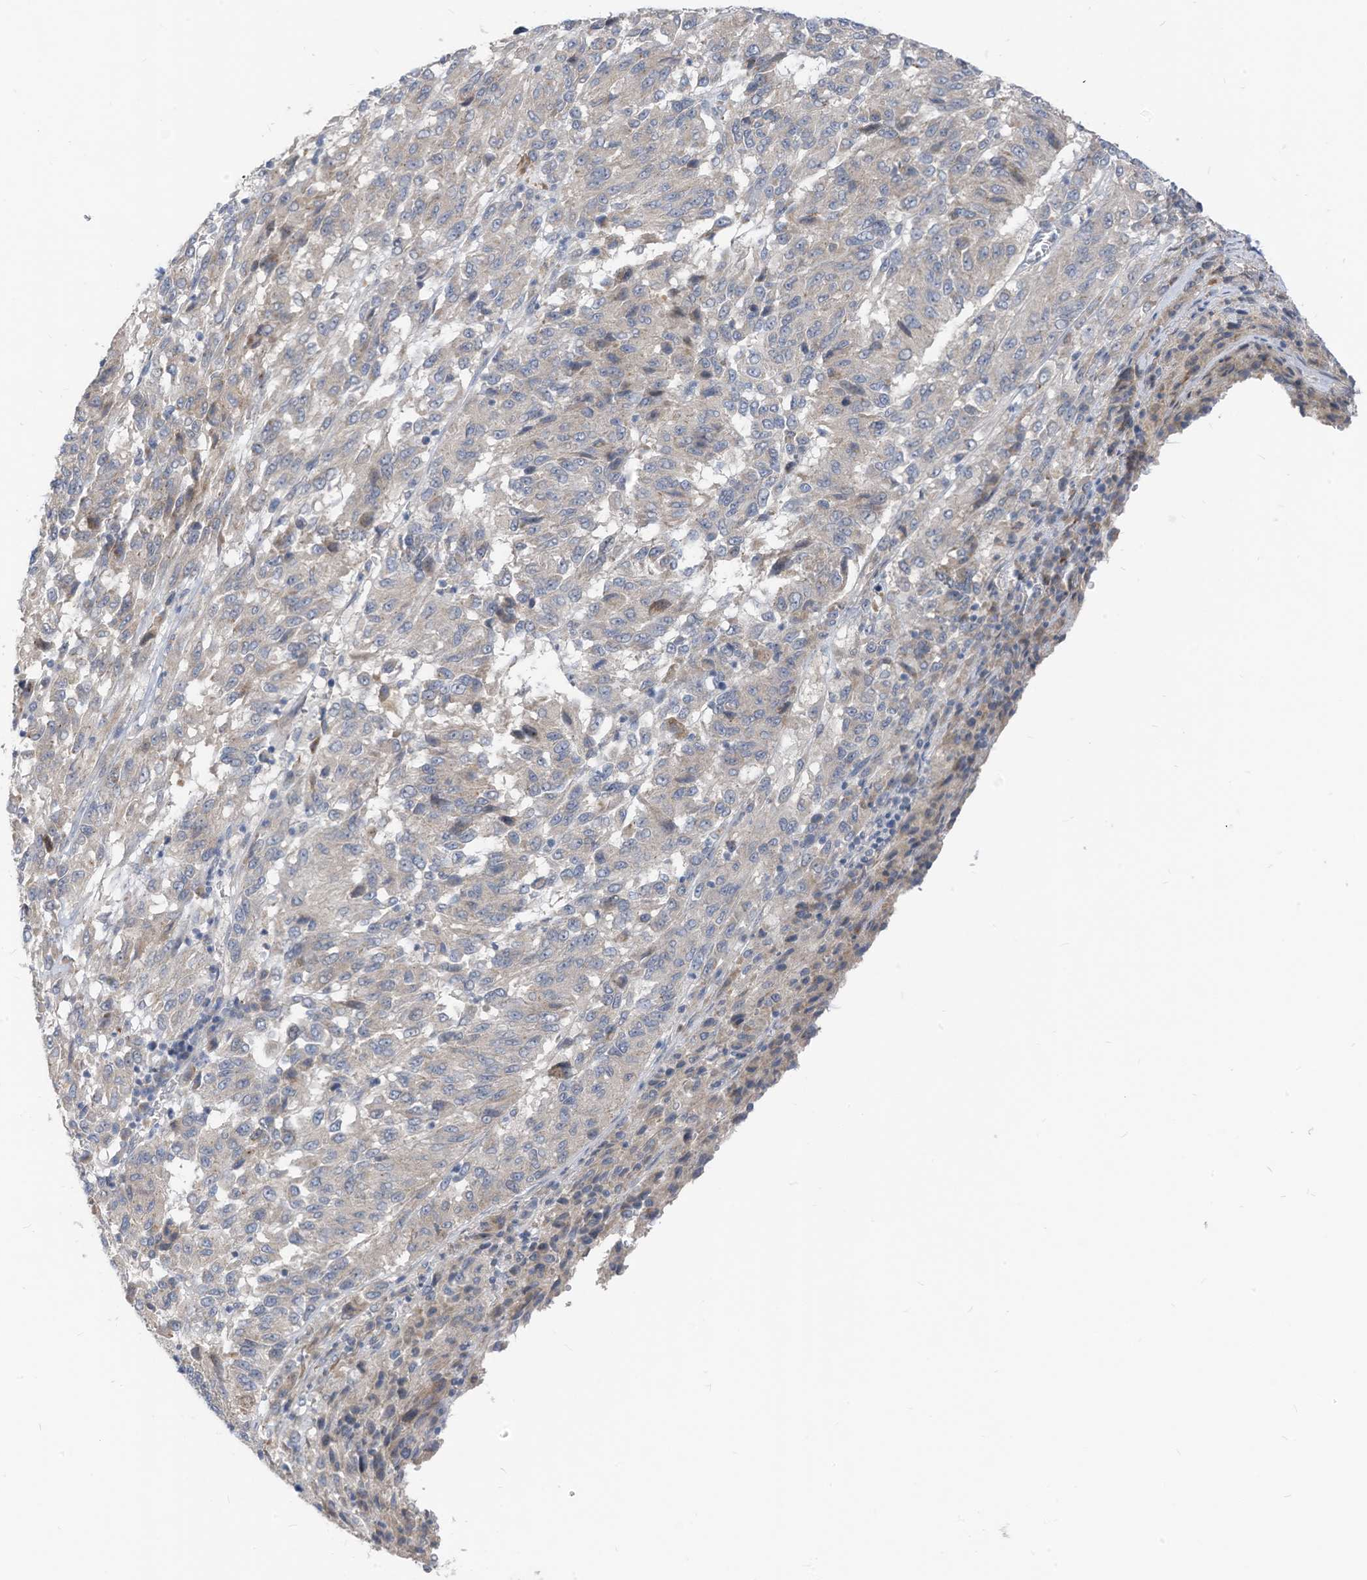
{"staining": {"intensity": "negative", "quantity": "none", "location": "none"}, "tissue": "melanoma", "cell_type": "Tumor cells", "image_type": "cancer", "snomed": [{"axis": "morphology", "description": "Malignant melanoma, Metastatic site"}, {"axis": "topography", "description": "Lung"}], "caption": "Immunohistochemical staining of human malignant melanoma (metastatic site) displays no significant positivity in tumor cells.", "gene": "LDAH", "patient": {"sex": "male", "age": 64}}